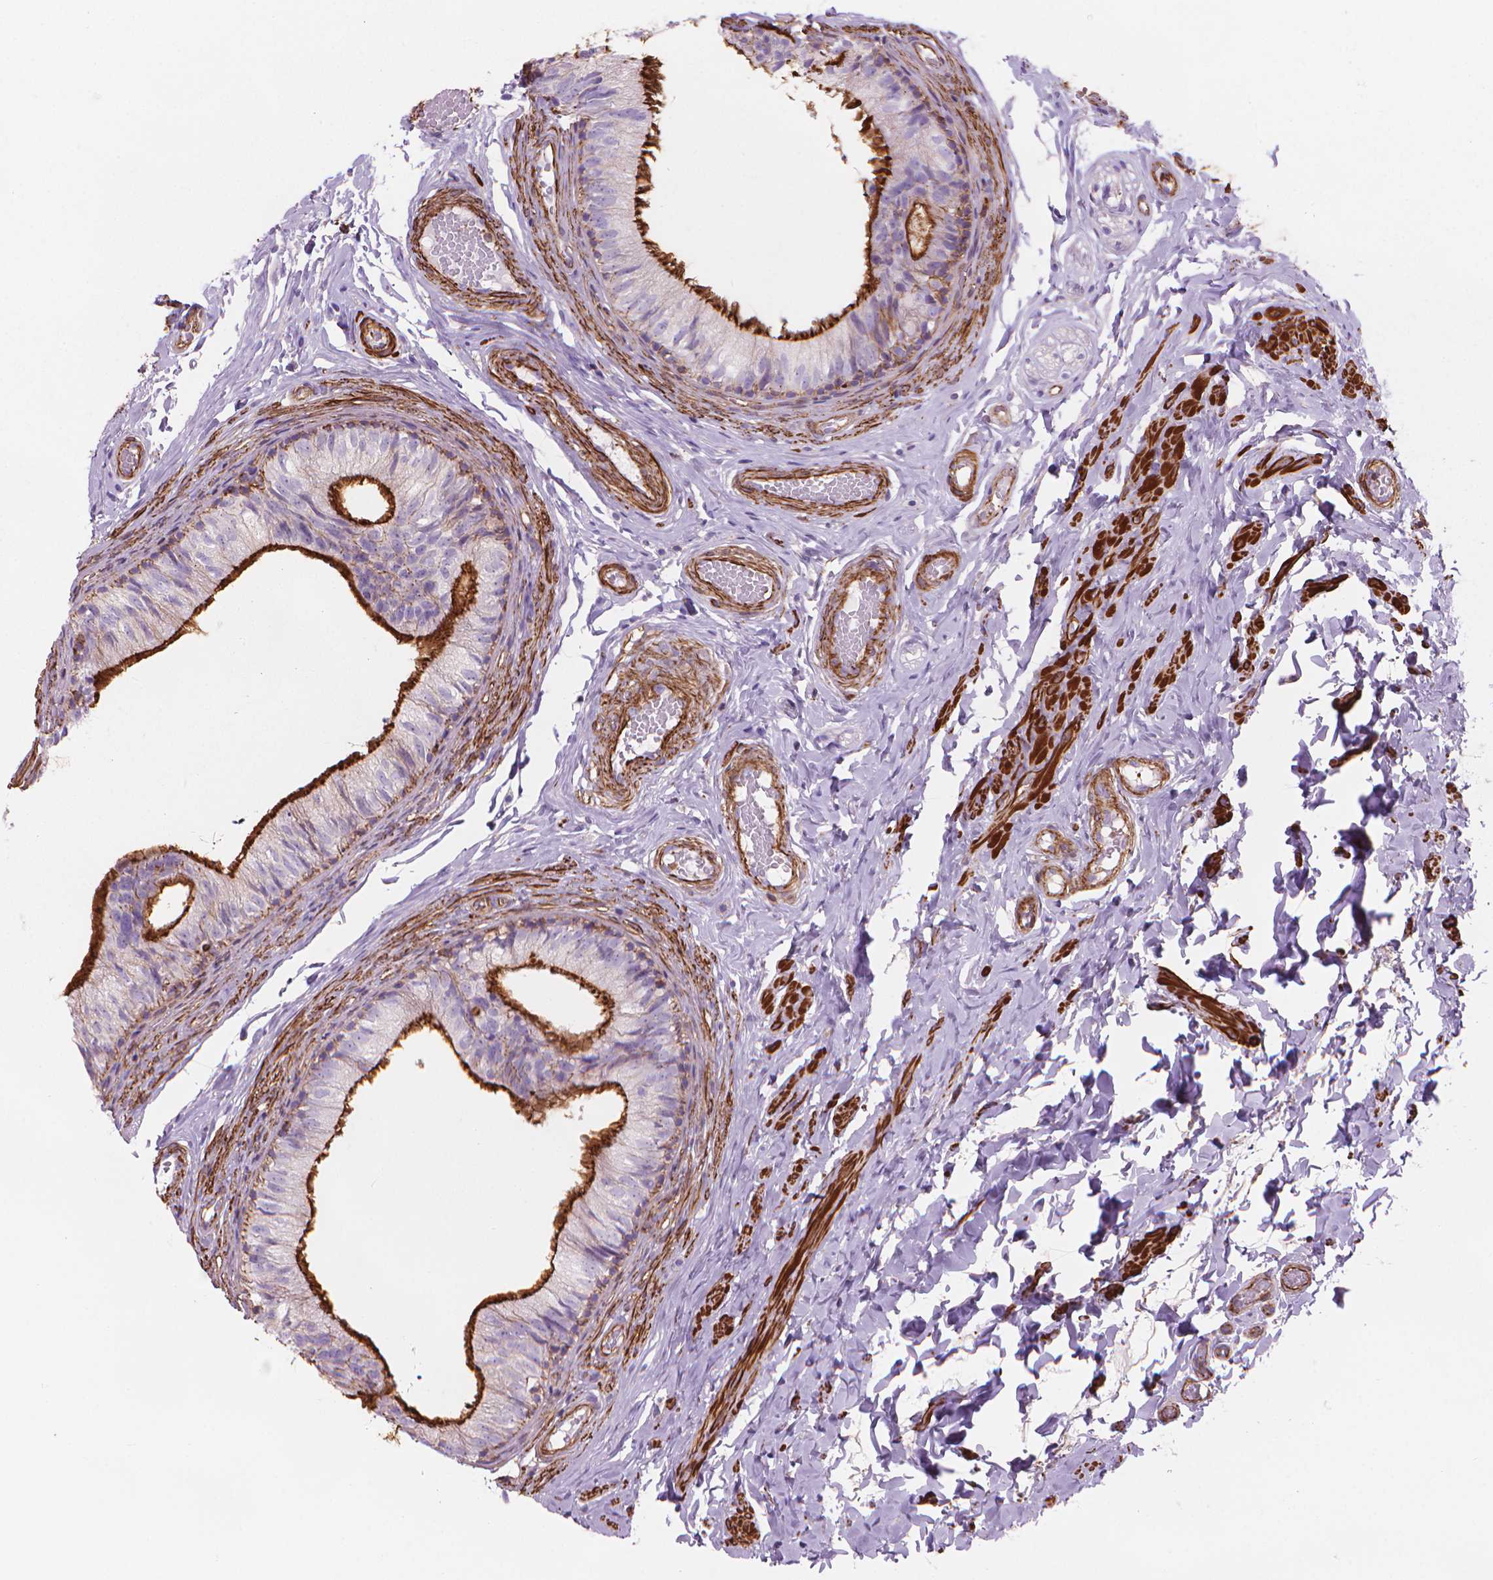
{"staining": {"intensity": "strong", "quantity": "25%-75%", "location": "cytoplasmic/membranous"}, "tissue": "epididymis", "cell_type": "Glandular cells", "image_type": "normal", "snomed": [{"axis": "morphology", "description": "Normal tissue, NOS"}, {"axis": "topography", "description": "Epididymis"}], "caption": "Brown immunohistochemical staining in benign epididymis demonstrates strong cytoplasmic/membranous expression in approximately 25%-75% of glandular cells.", "gene": "PATJ", "patient": {"sex": "male", "age": 29}}